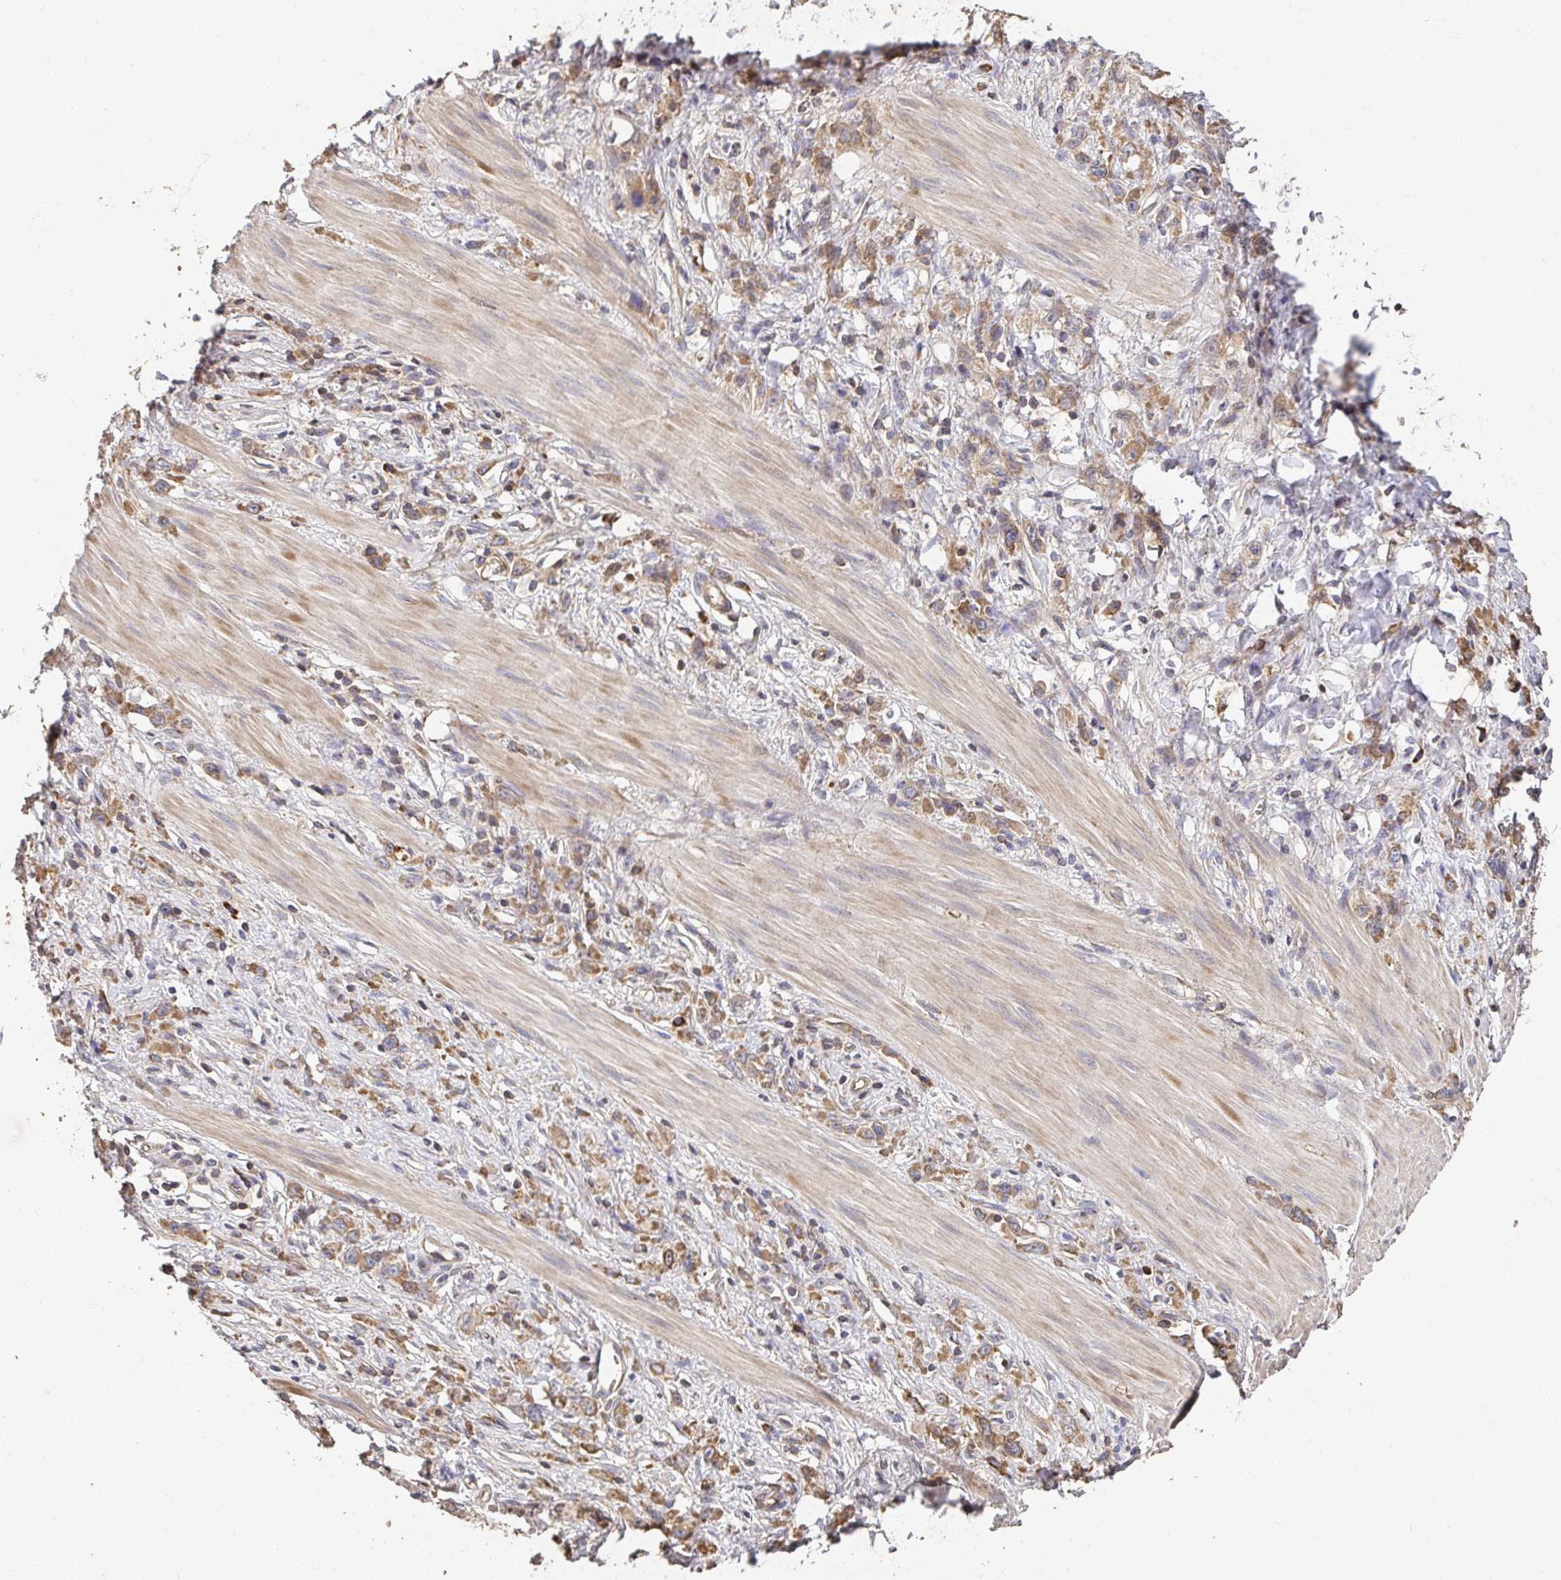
{"staining": {"intensity": "moderate", "quantity": ">75%", "location": "cytoplasmic/membranous"}, "tissue": "stomach cancer", "cell_type": "Tumor cells", "image_type": "cancer", "snomed": [{"axis": "morphology", "description": "Adenocarcinoma, NOS"}, {"axis": "topography", "description": "Stomach"}], "caption": "This image exhibits immunohistochemistry staining of human adenocarcinoma (stomach), with medium moderate cytoplasmic/membranous staining in about >75% of tumor cells.", "gene": "APBB1", "patient": {"sex": "male", "age": 47}}